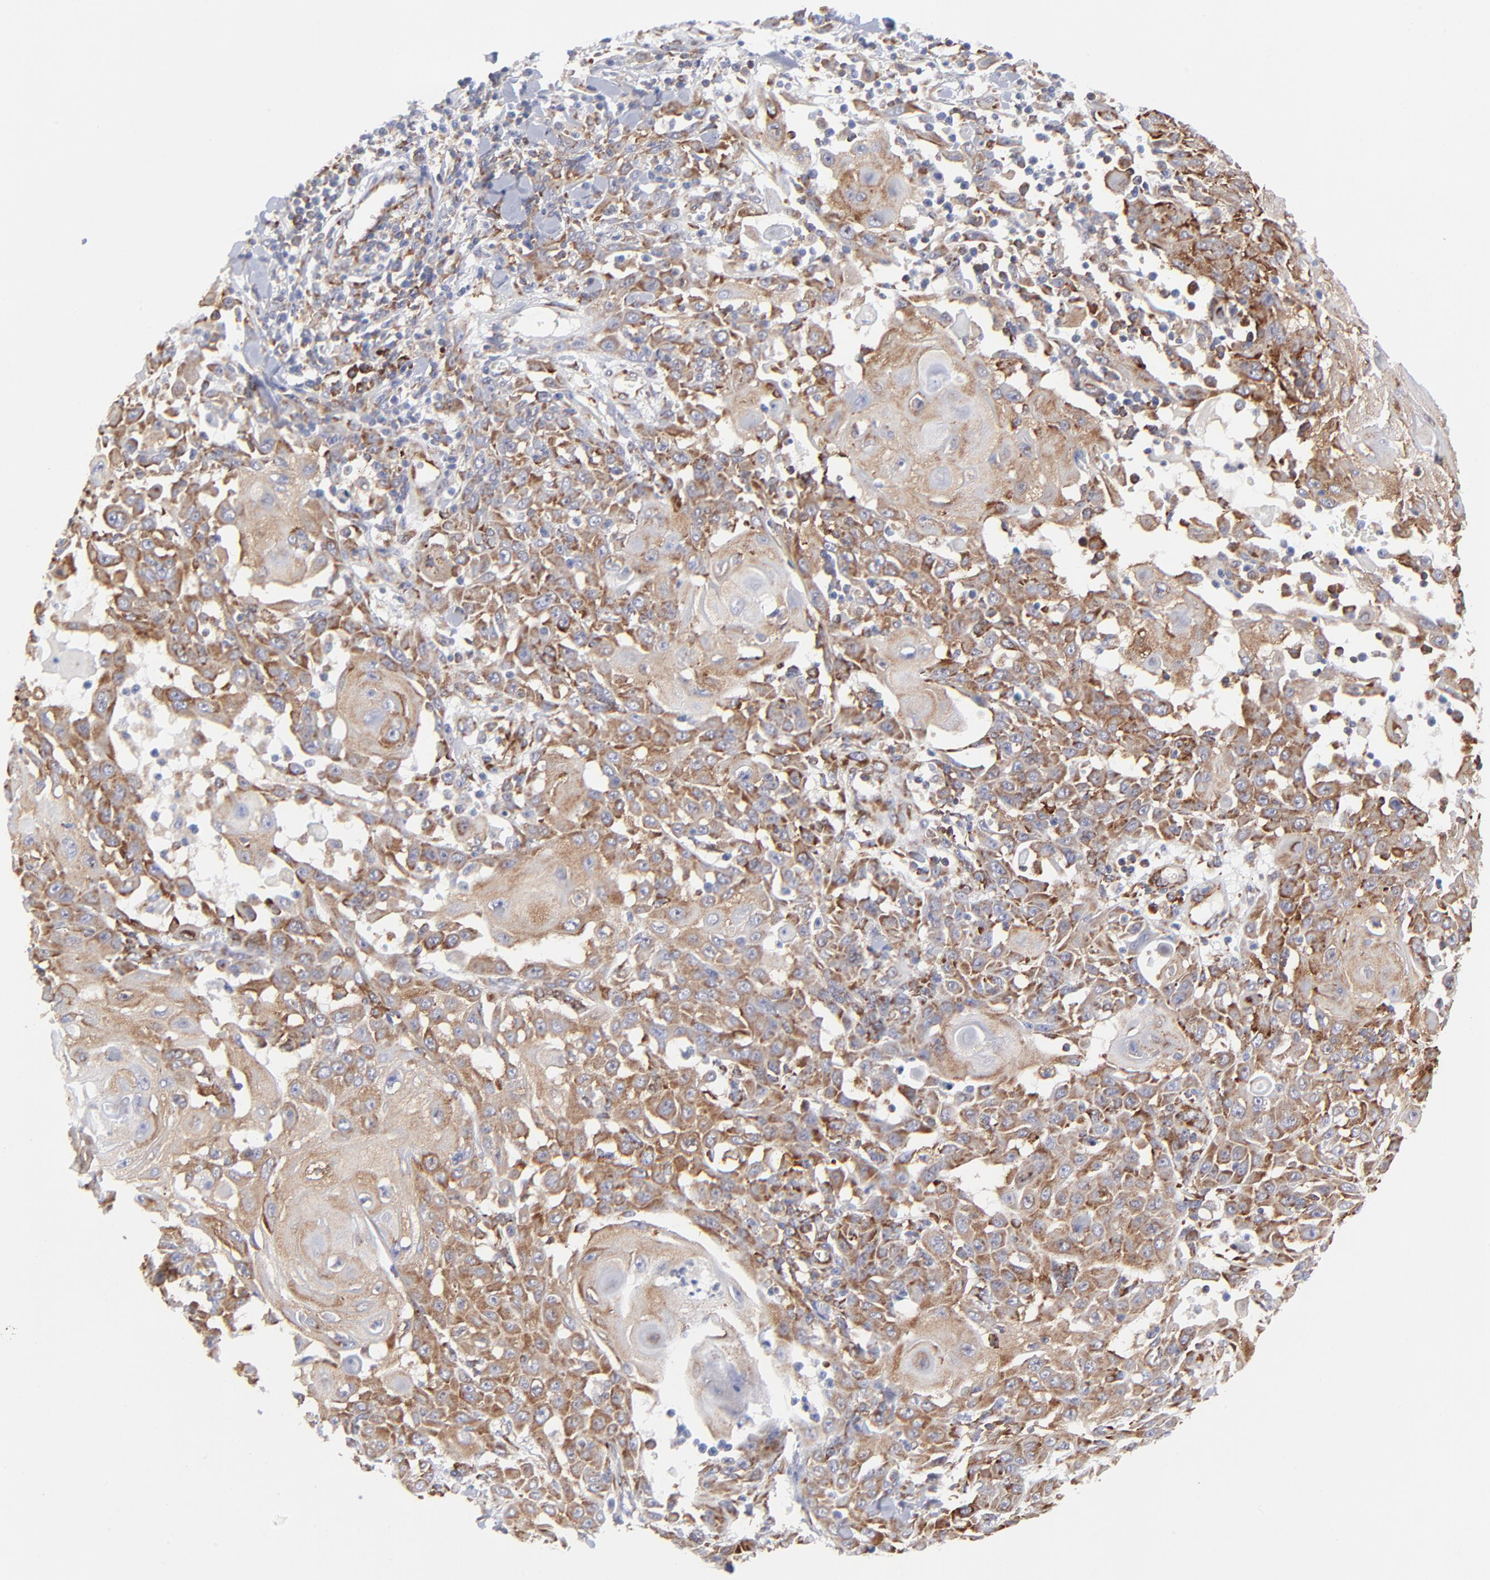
{"staining": {"intensity": "strong", "quantity": ">75%", "location": "cytoplasmic/membranous"}, "tissue": "skin cancer", "cell_type": "Tumor cells", "image_type": "cancer", "snomed": [{"axis": "morphology", "description": "Squamous cell carcinoma, NOS"}, {"axis": "topography", "description": "Skin"}], "caption": "A histopathology image of human skin cancer (squamous cell carcinoma) stained for a protein displays strong cytoplasmic/membranous brown staining in tumor cells.", "gene": "EIF2AK2", "patient": {"sex": "male", "age": 24}}